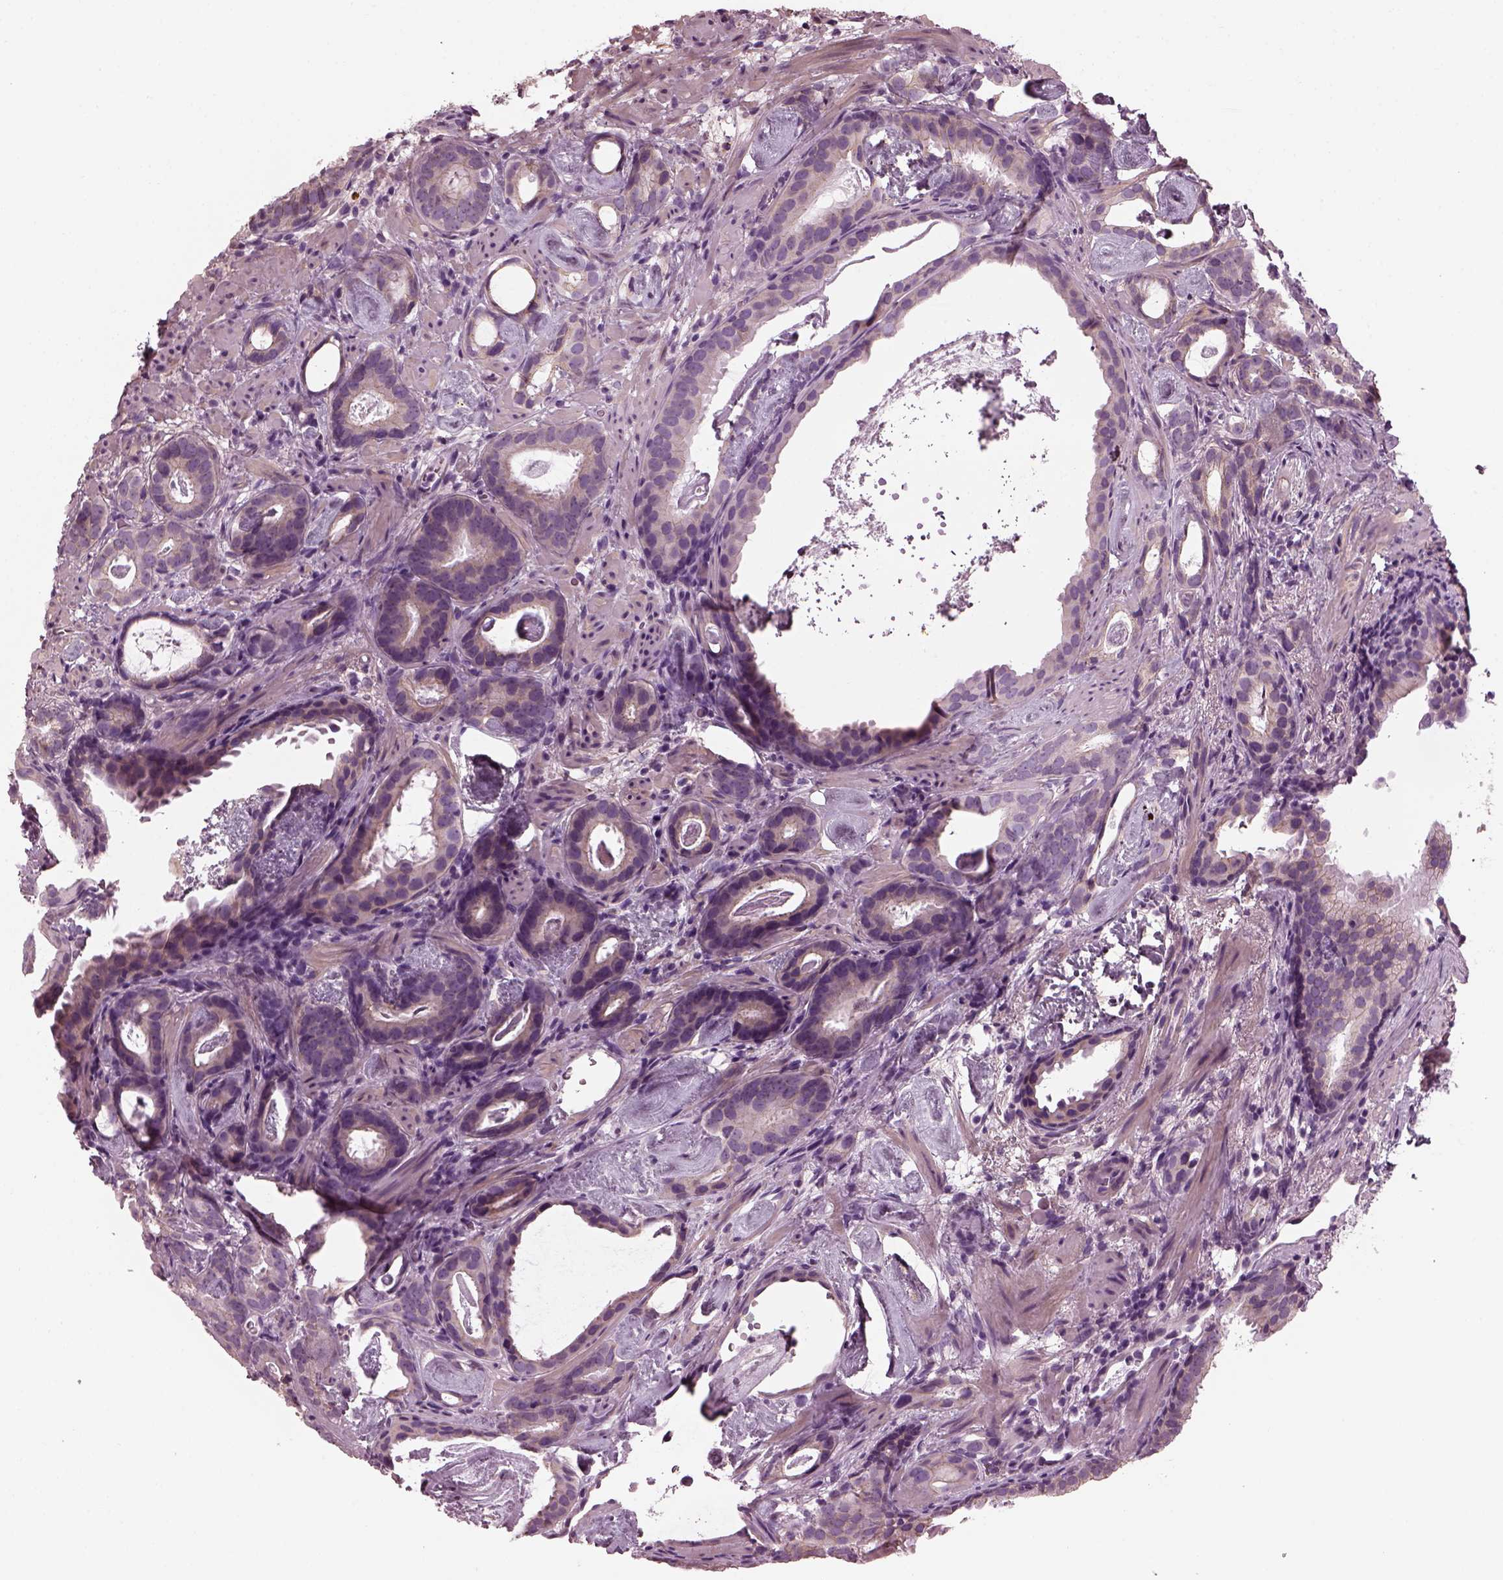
{"staining": {"intensity": "weak", "quantity": "25%-75%", "location": "cytoplasmic/membranous"}, "tissue": "prostate cancer", "cell_type": "Tumor cells", "image_type": "cancer", "snomed": [{"axis": "morphology", "description": "Adenocarcinoma, Low grade"}, {"axis": "topography", "description": "Prostate and seminal vesicle, NOS"}], "caption": "The photomicrograph demonstrates immunohistochemical staining of prostate low-grade adenocarcinoma. There is weak cytoplasmic/membranous staining is present in approximately 25%-75% of tumor cells.", "gene": "BFSP1", "patient": {"sex": "male", "age": 71}}